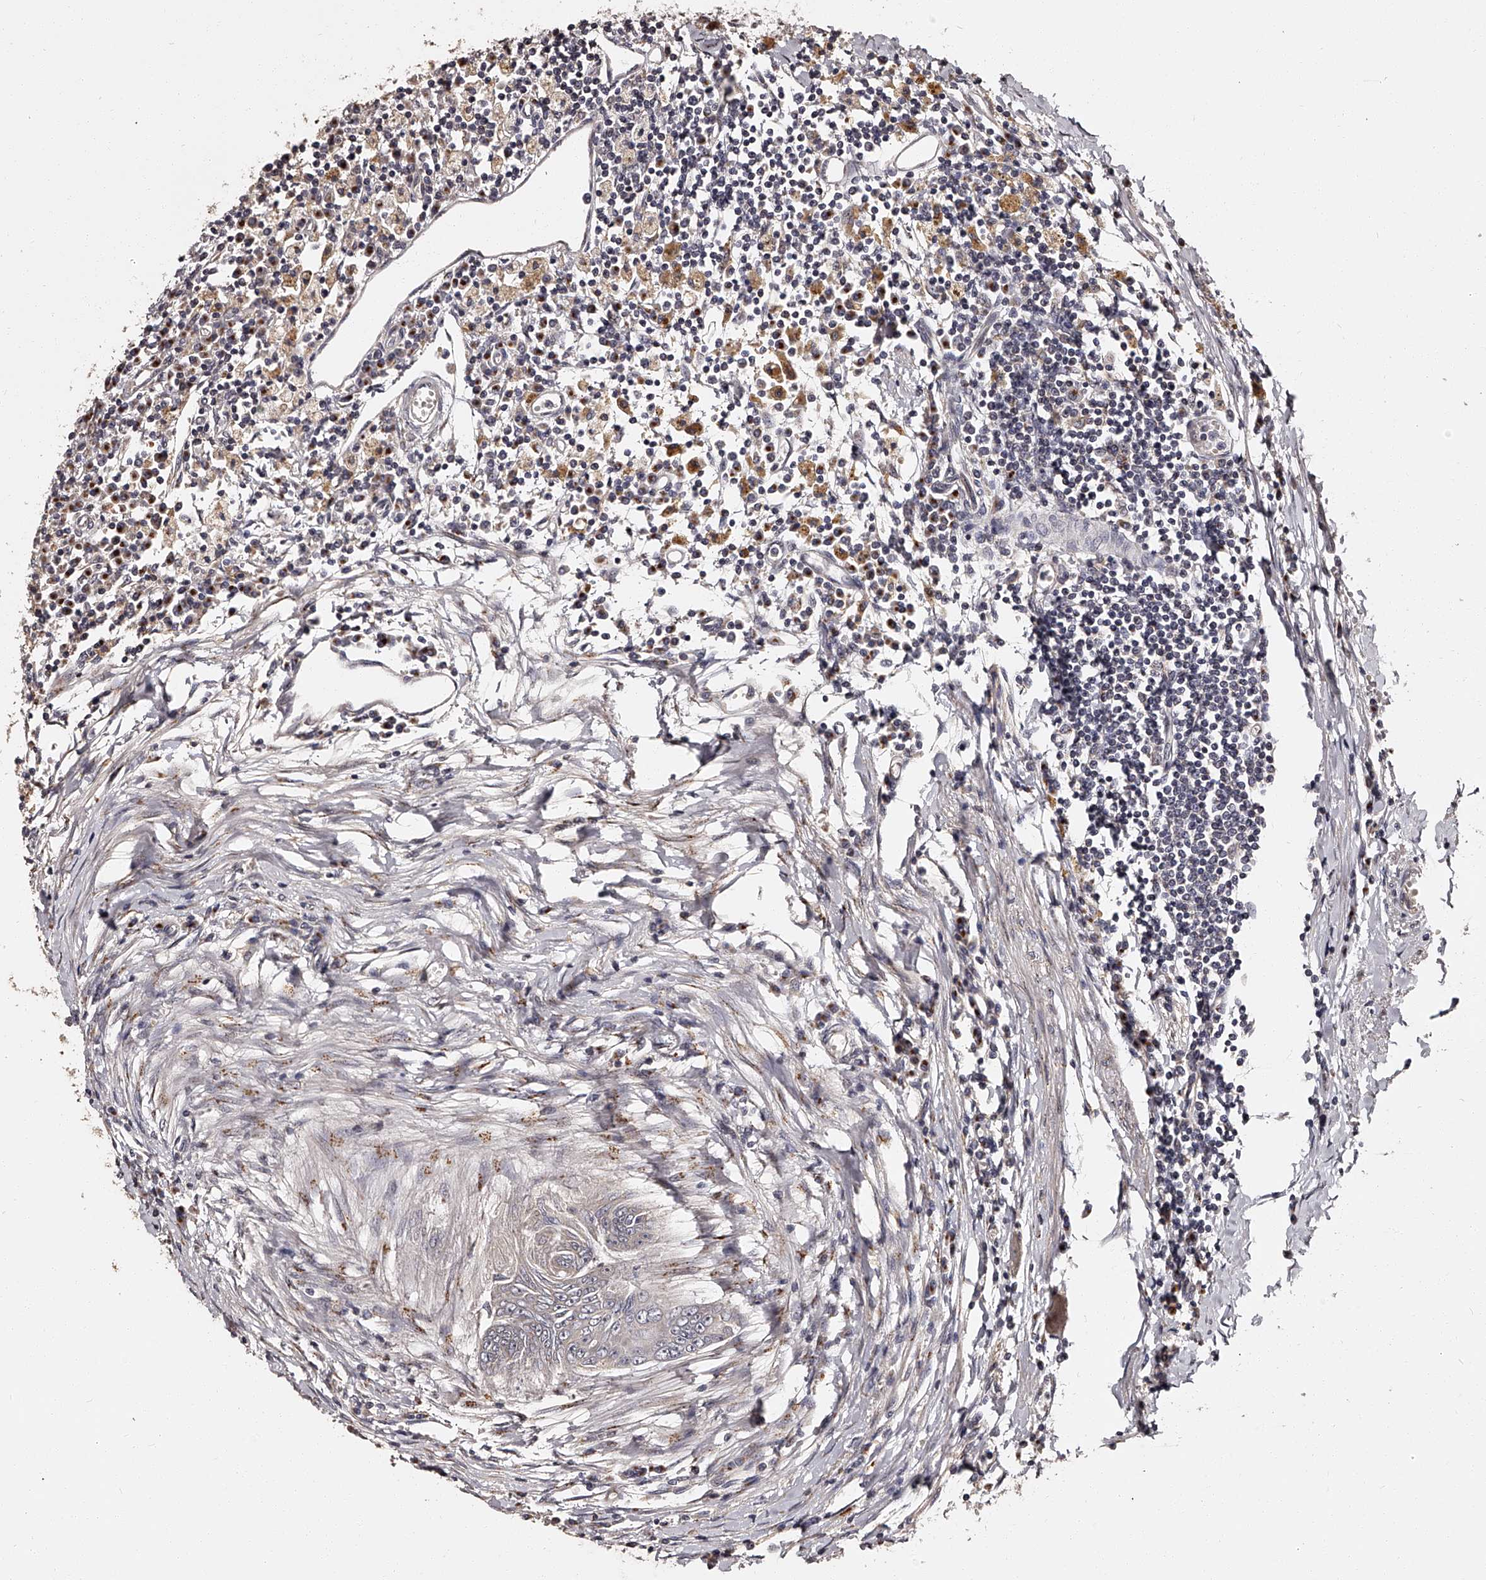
{"staining": {"intensity": "negative", "quantity": "none", "location": "none"}, "tissue": "colorectal cancer", "cell_type": "Tumor cells", "image_type": "cancer", "snomed": [{"axis": "morphology", "description": "Adenoma, NOS"}, {"axis": "morphology", "description": "Adenocarcinoma, NOS"}, {"axis": "topography", "description": "Colon"}], "caption": "IHC photomicrograph of human colorectal adenocarcinoma stained for a protein (brown), which displays no staining in tumor cells.", "gene": "RSC1A1", "patient": {"sex": "male", "age": 79}}